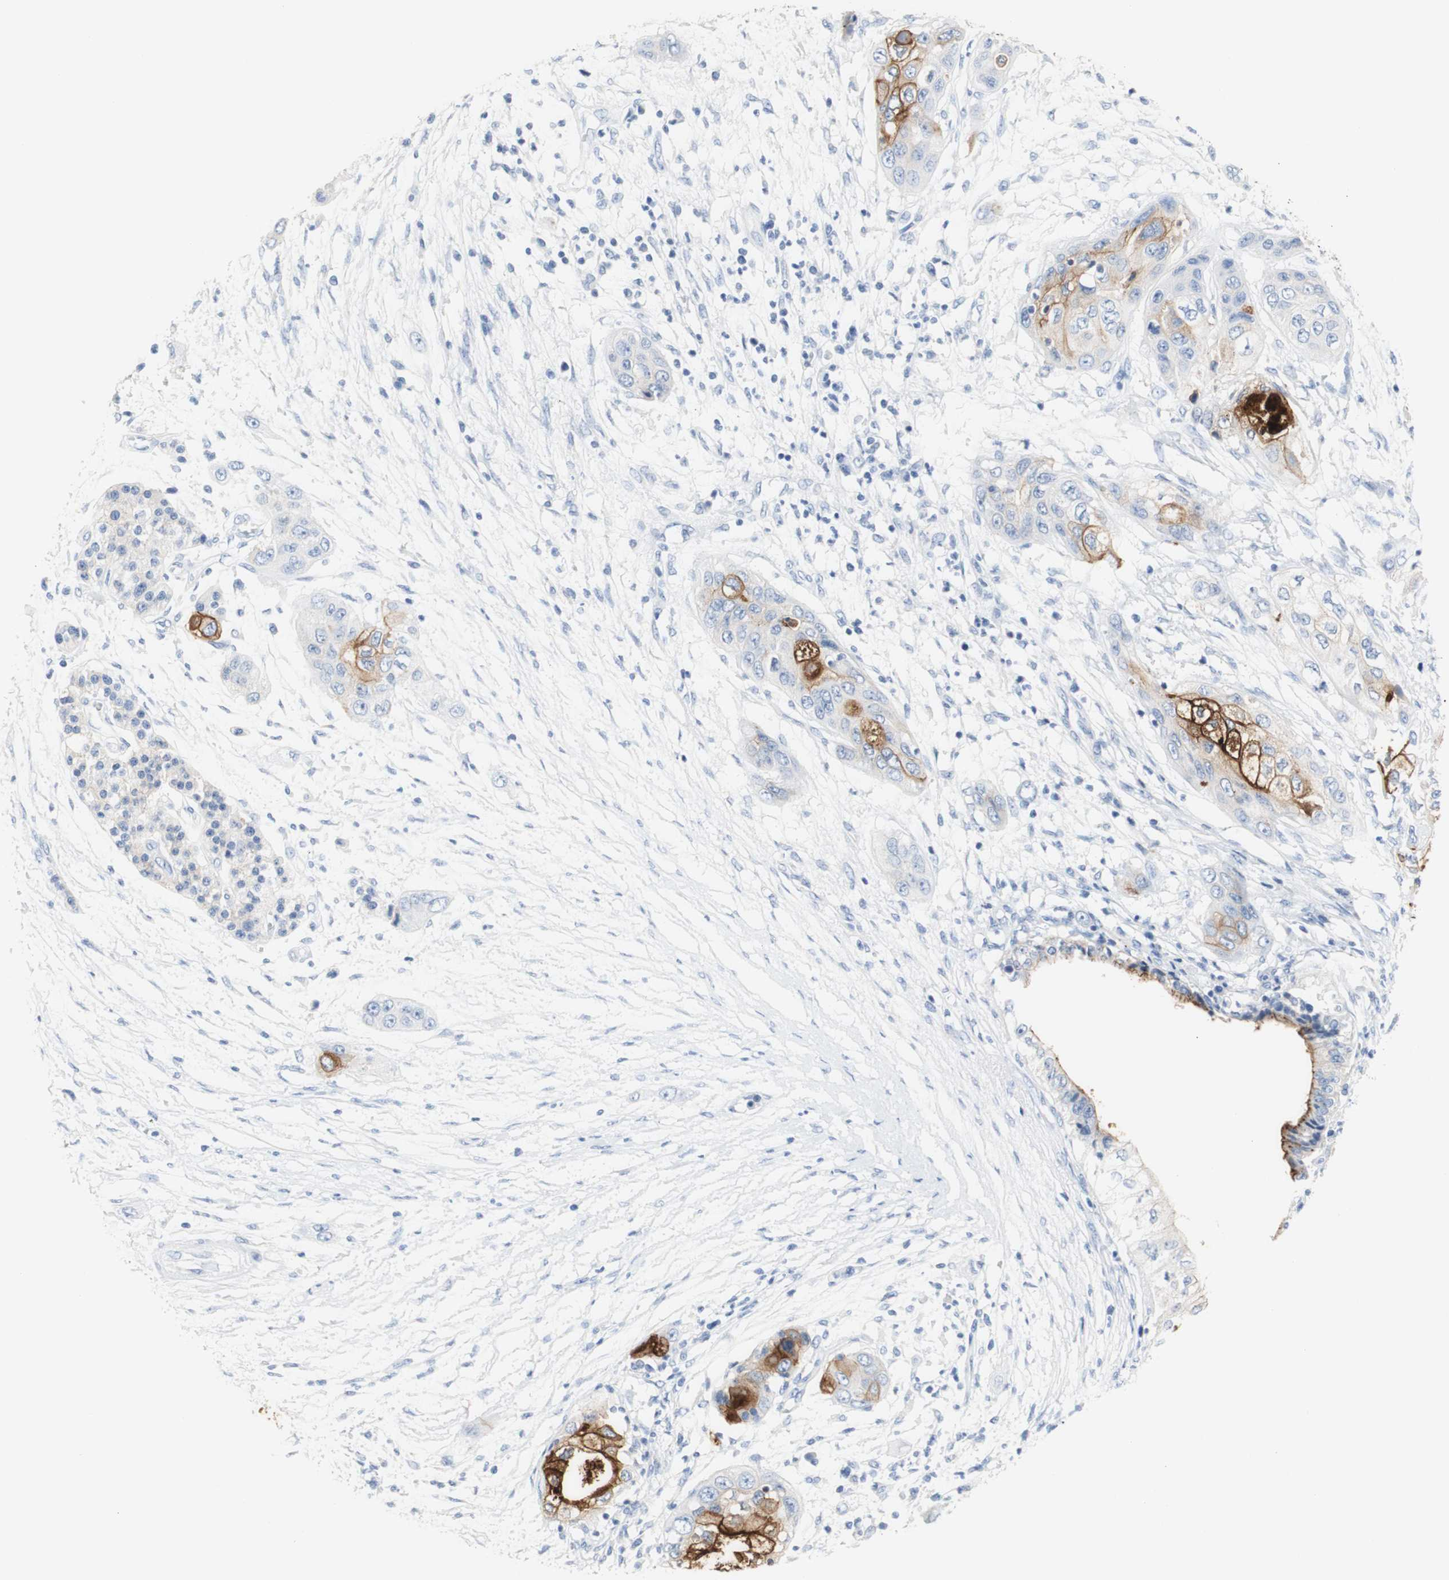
{"staining": {"intensity": "strong", "quantity": "<25%", "location": "cytoplasmic/membranous"}, "tissue": "pancreatic cancer", "cell_type": "Tumor cells", "image_type": "cancer", "snomed": [{"axis": "morphology", "description": "Adenocarcinoma, NOS"}, {"axis": "topography", "description": "Pancreas"}], "caption": "The immunohistochemical stain labels strong cytoplasmic/membranous staining in tumor cells of adenocarcinoma (pancreatic) tissue.", "gene": "DSC2", "patient": {"sex": "female", "age": 70}}